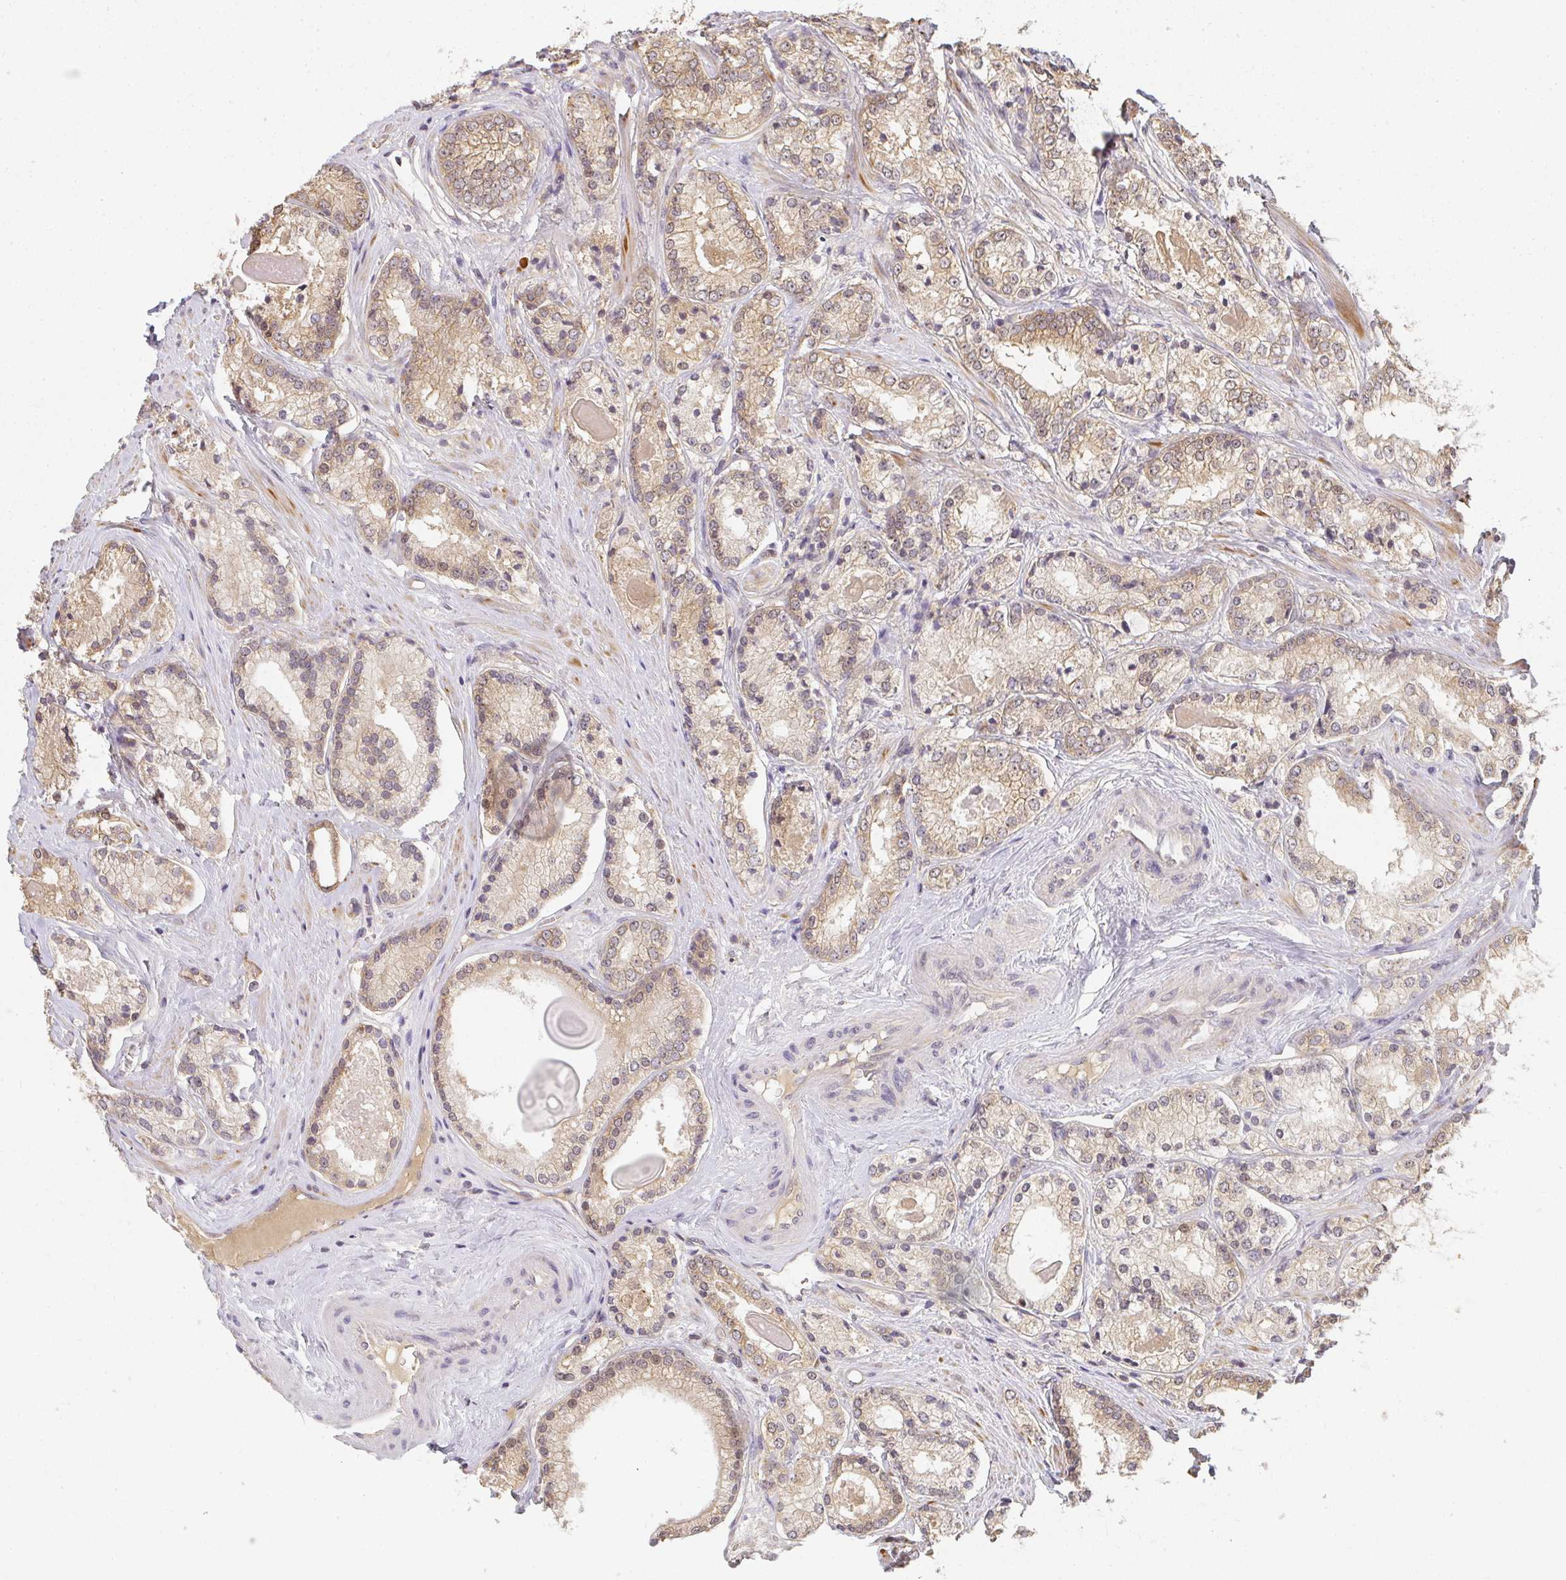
{"staining": {"intensity": "moderate", "quantity": "25%-75%", "location": "cytoplasmic/membranous"}, "tissue": "prostate cancer", "cell_type": "Tumor cells", "image_type": "cancer", "snomed": [{"axis": "morphology", "description": "Adenocarcinoma, NOS"}, {"axis": "morphology", "description": "Adenocarcinoma, Low grade"}, {"axis": "topography", "description": "Prostate"}], "caption": "Protein expression analysis of prostate adenocarcinoma displays moderate cytoplasmic/membranous expression in approximately 25%-75% of tumor cells. The staining was performed using DAB (3,3'-diaminobenzidine), with brown indicating positive protein expression. Nuclei are stained blue with hematoxylin.", "gene": "SLC35B3", "patient": {"sex": "male", "age": 68}}